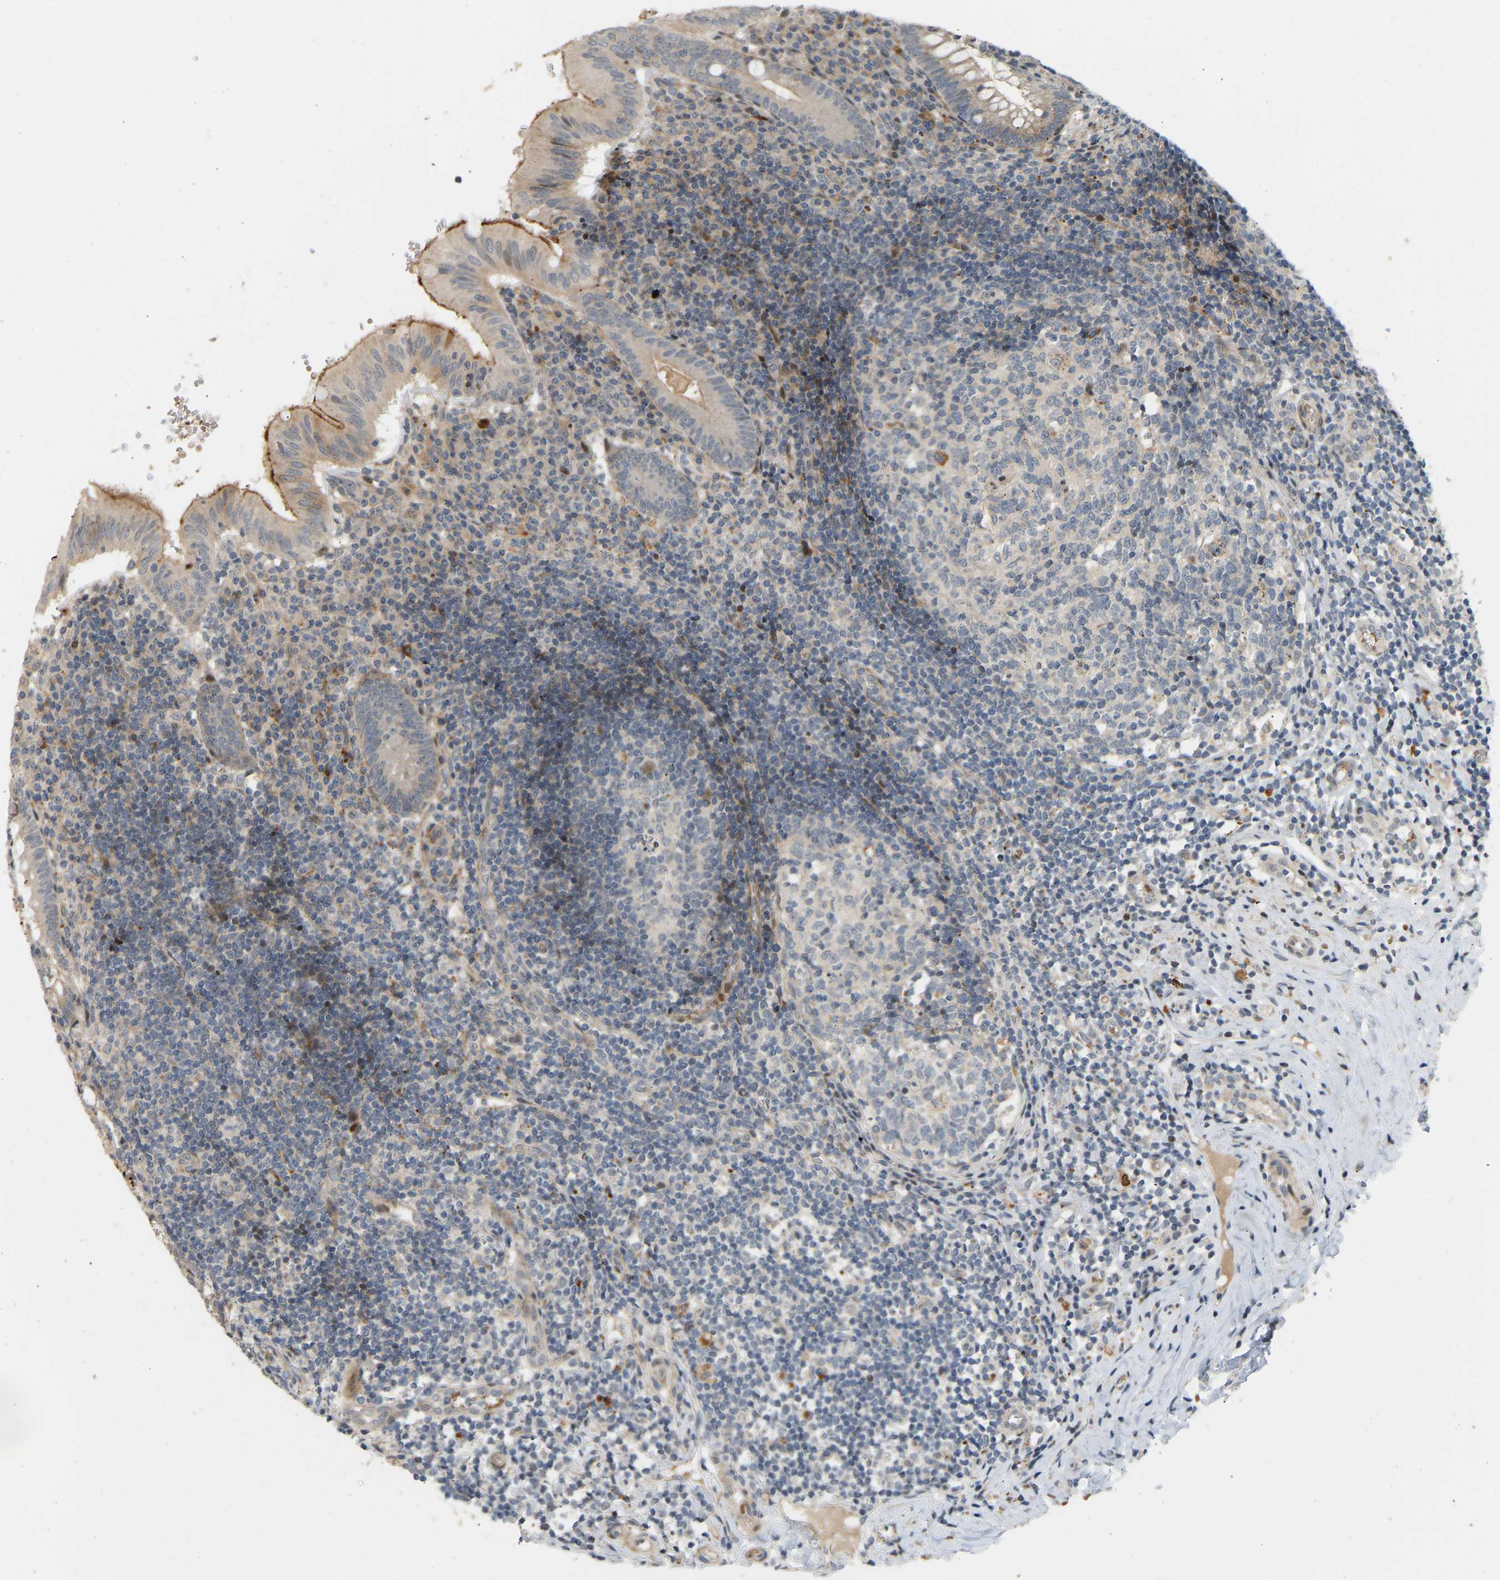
{"staining": {"intensity": "weak", "quantity": ">75%", "location": "cytoplasmic/membranous"}, "tissue": "appendix", "cell_type": "Glandular cells", "image_type": "normal", "snomed": [{"axis": "morphology", "description": "Normal tissue, NOS"}, {"axis": "topography", "description": "Appendix"}], "caption": "The histopathology image demonstrates staining of unremarkable appendix, revealing weak cytoplasmic/membranous protein staining (brown color) within glandular cells.", "gene": "POGLUT2", "patient": {"sex": "male", "age": 8}}